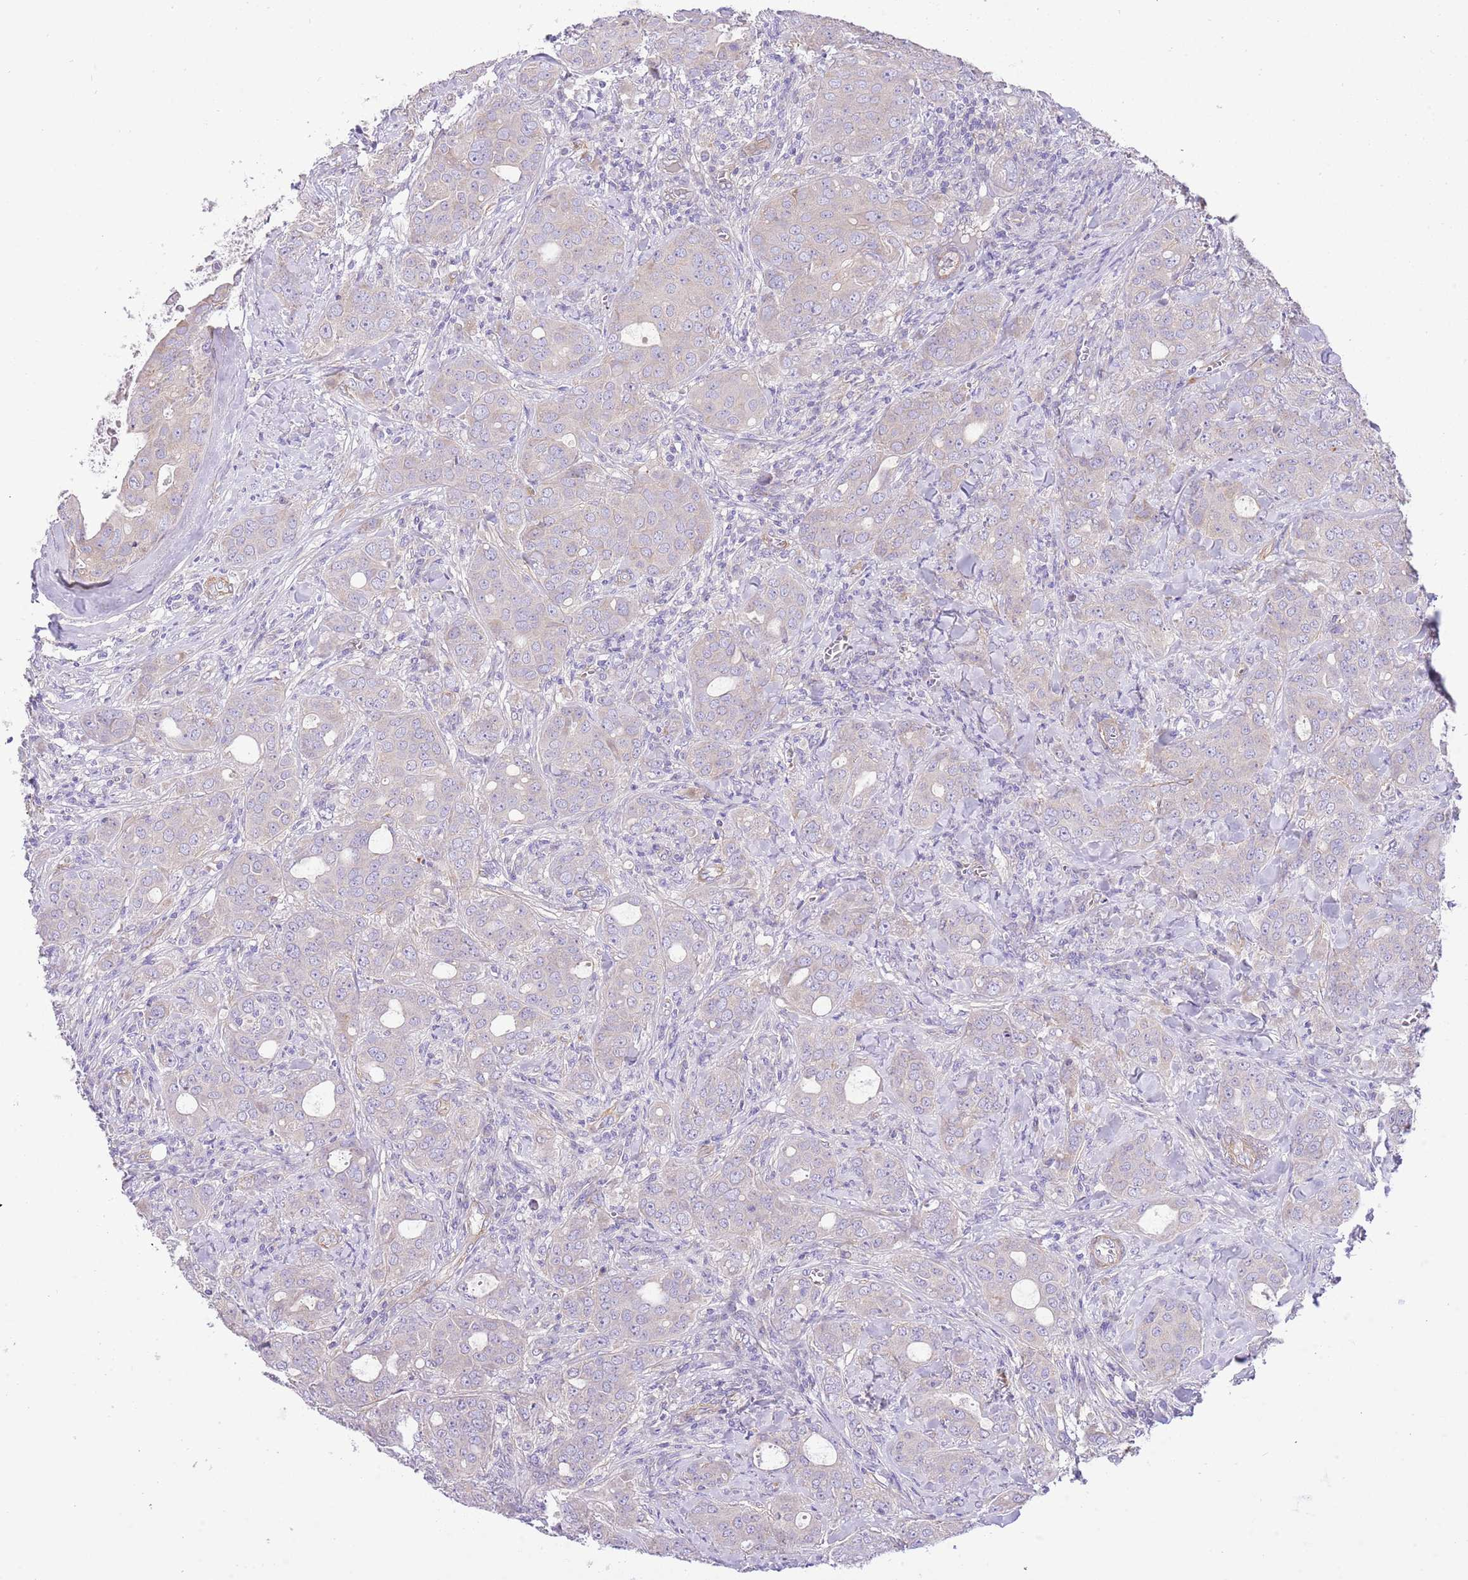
{"staining": {"intensity": "negative", "quantity": "none", "location": "none"}, "tissue": "breast cancer", "cell_type": "Tumor cells", "image_type": "cancer", "snomed": [{"axis": "morphology", "description": "Duct carcinoma"}, {"axis": "topography", "description": "Breast"}], "caption": "Breast infiltrating ductal carcinoma was stained to show a protein in brown. There is no significant expression in tumor cells.", "gene": "SERINC3", "patient": {"sex": "female", "age": 43}}